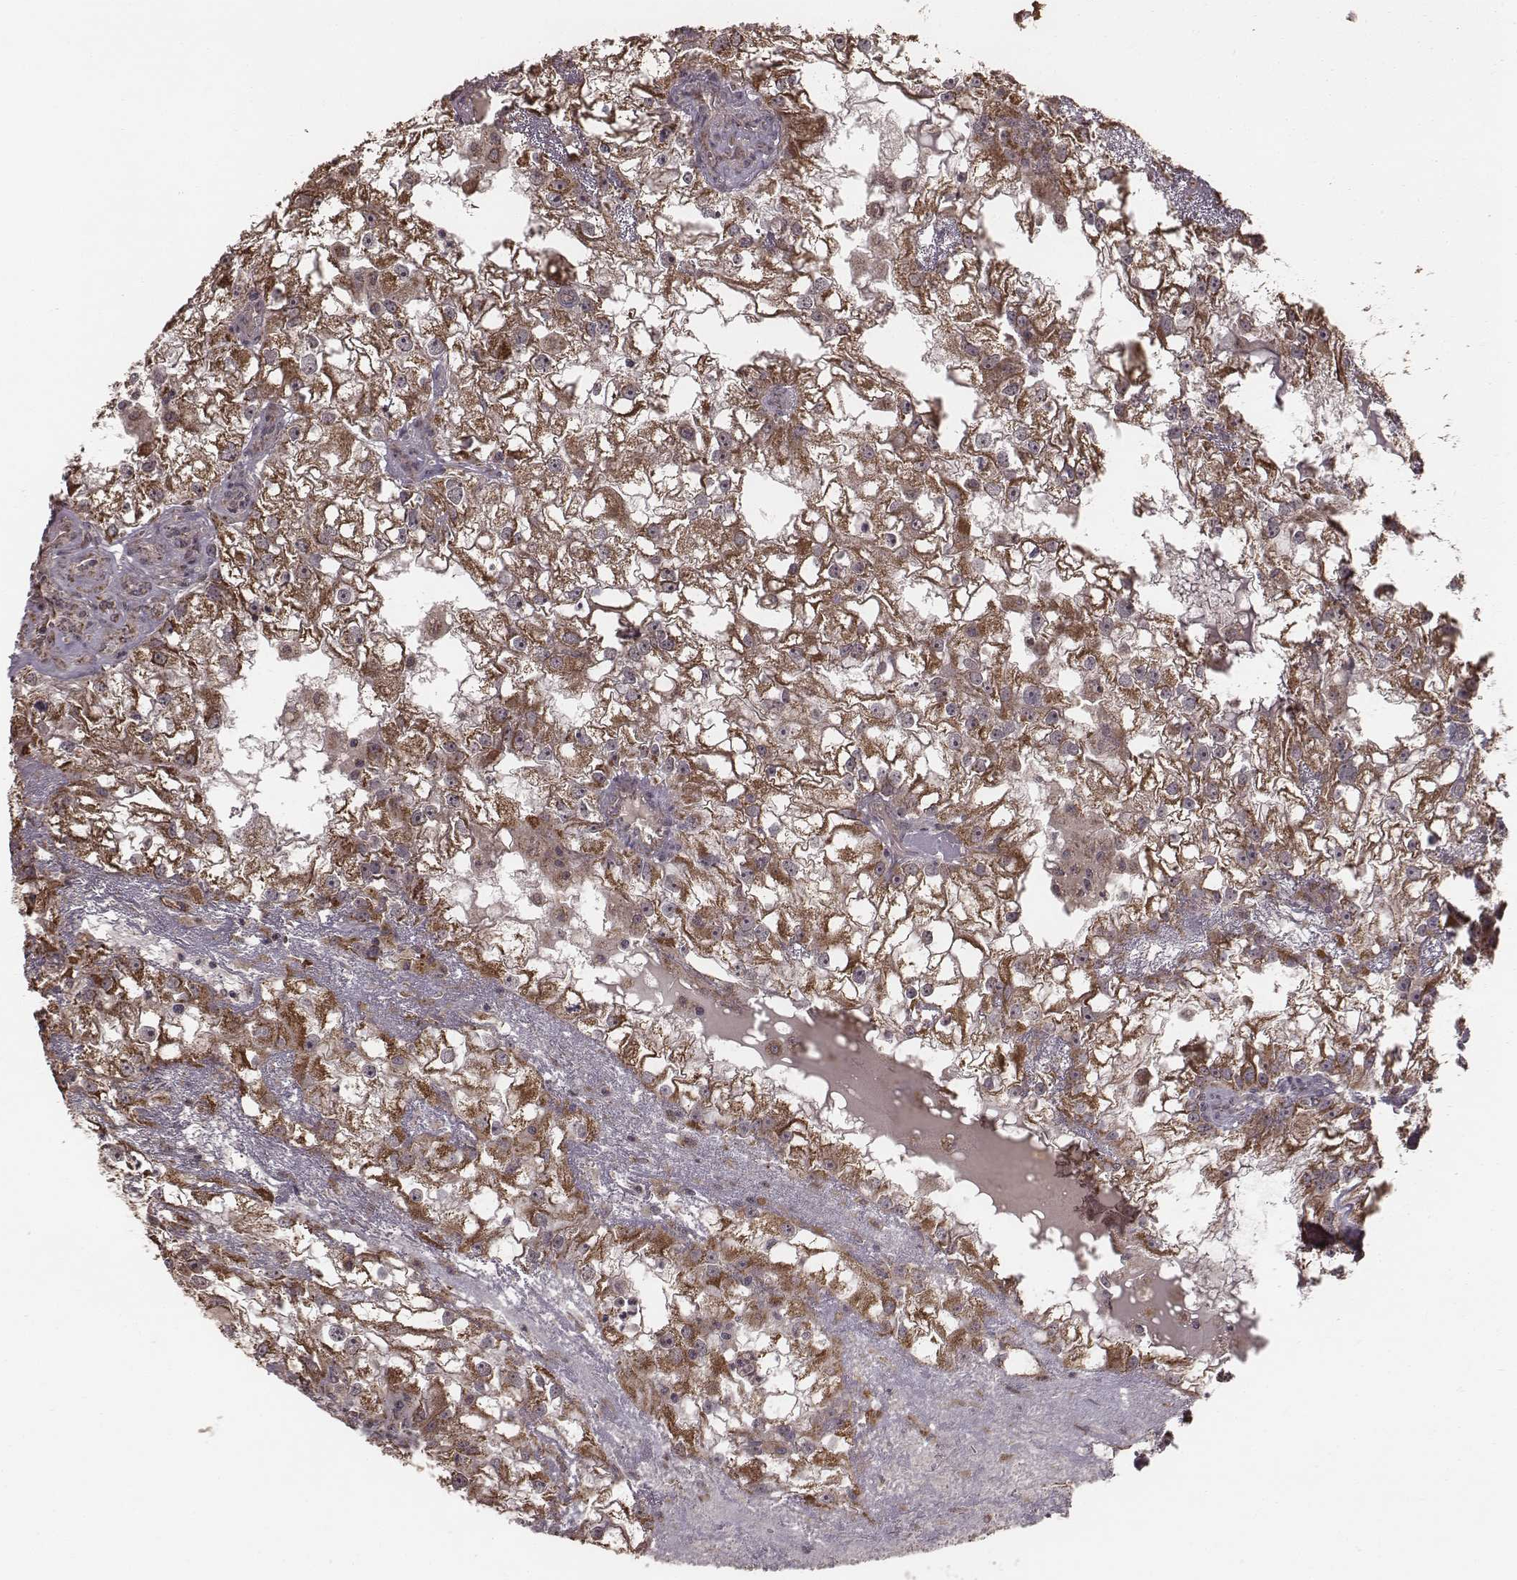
{"staining": {"intensity": "strong", "quantity": ">75%", "location": "cytoplasmic/membranous"}, "tissue": "renal cancer", "cell_type": "Tumor cells", "image_type": "cancer", "snomed": [{"axis": "morphology", "description": "Adenocarcinoma, NOS"}, {"axis": "topography", "description": "Kidney"}], "caption": "Protein staining demonstrates strong cytoplasmic/membranous staining in approximately >75% of tumor cells in renal adenocarcinoma.", "gene": "PDCD2L", "patient": {"sex": "male", "age": 59}}